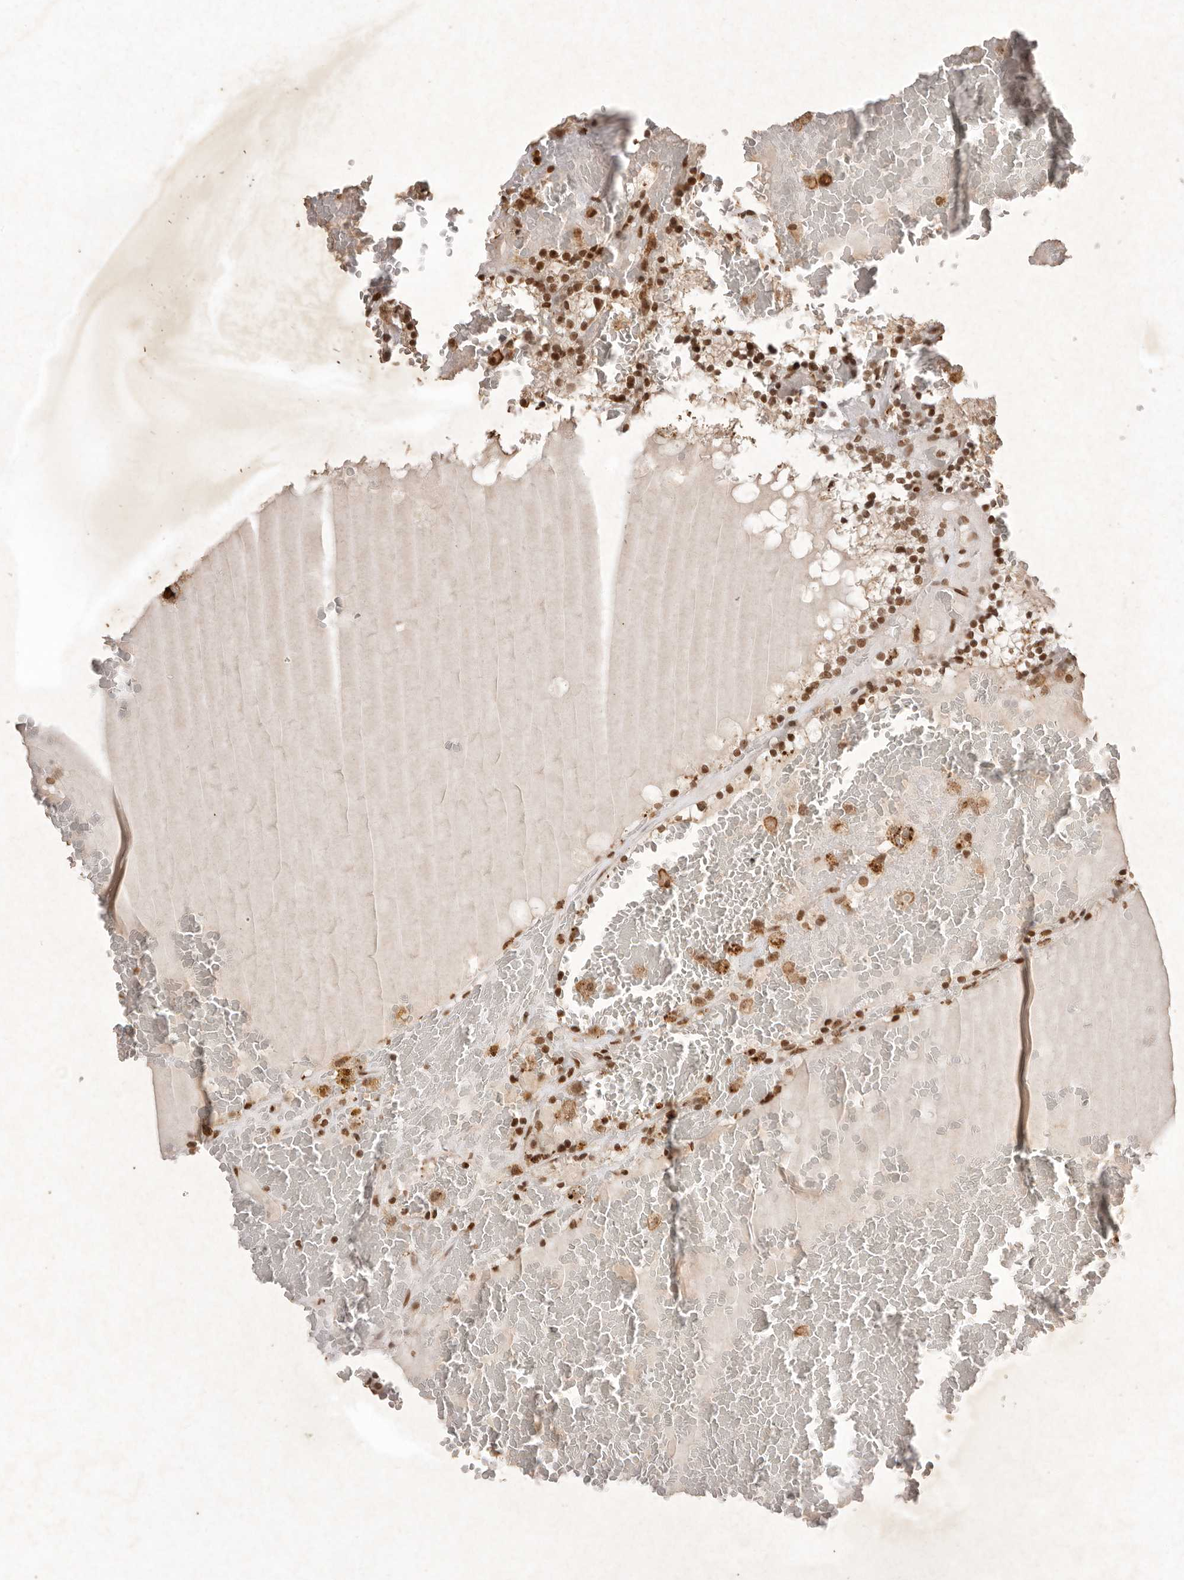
{"staining": {"intensity": "strong", "quantity": "25%-75%", "location": "nuclear"}, "tissue": "renal cancer", "cell_type": "Tumor cells", "image_type": "cancer", "snomed": [{"axis": "morphology", "description": "Adenocarcinoma, NOS"}, {"axis": "topography", "description": "Kidney"}], "caption": "Immunohistochemical staining of human adenocarcinoma (renal) reveals high levels of strong nuclear protein positivity in about 25%-75% of tumor cells. (Stains: DAB (3,3'-diaminobenzidine) in brown, nuclei in blue, Microscopy: brightfield microscopy at high magnification).", "gene": "NKX3-2", "patient": {"sex": "female", "age": 56}}